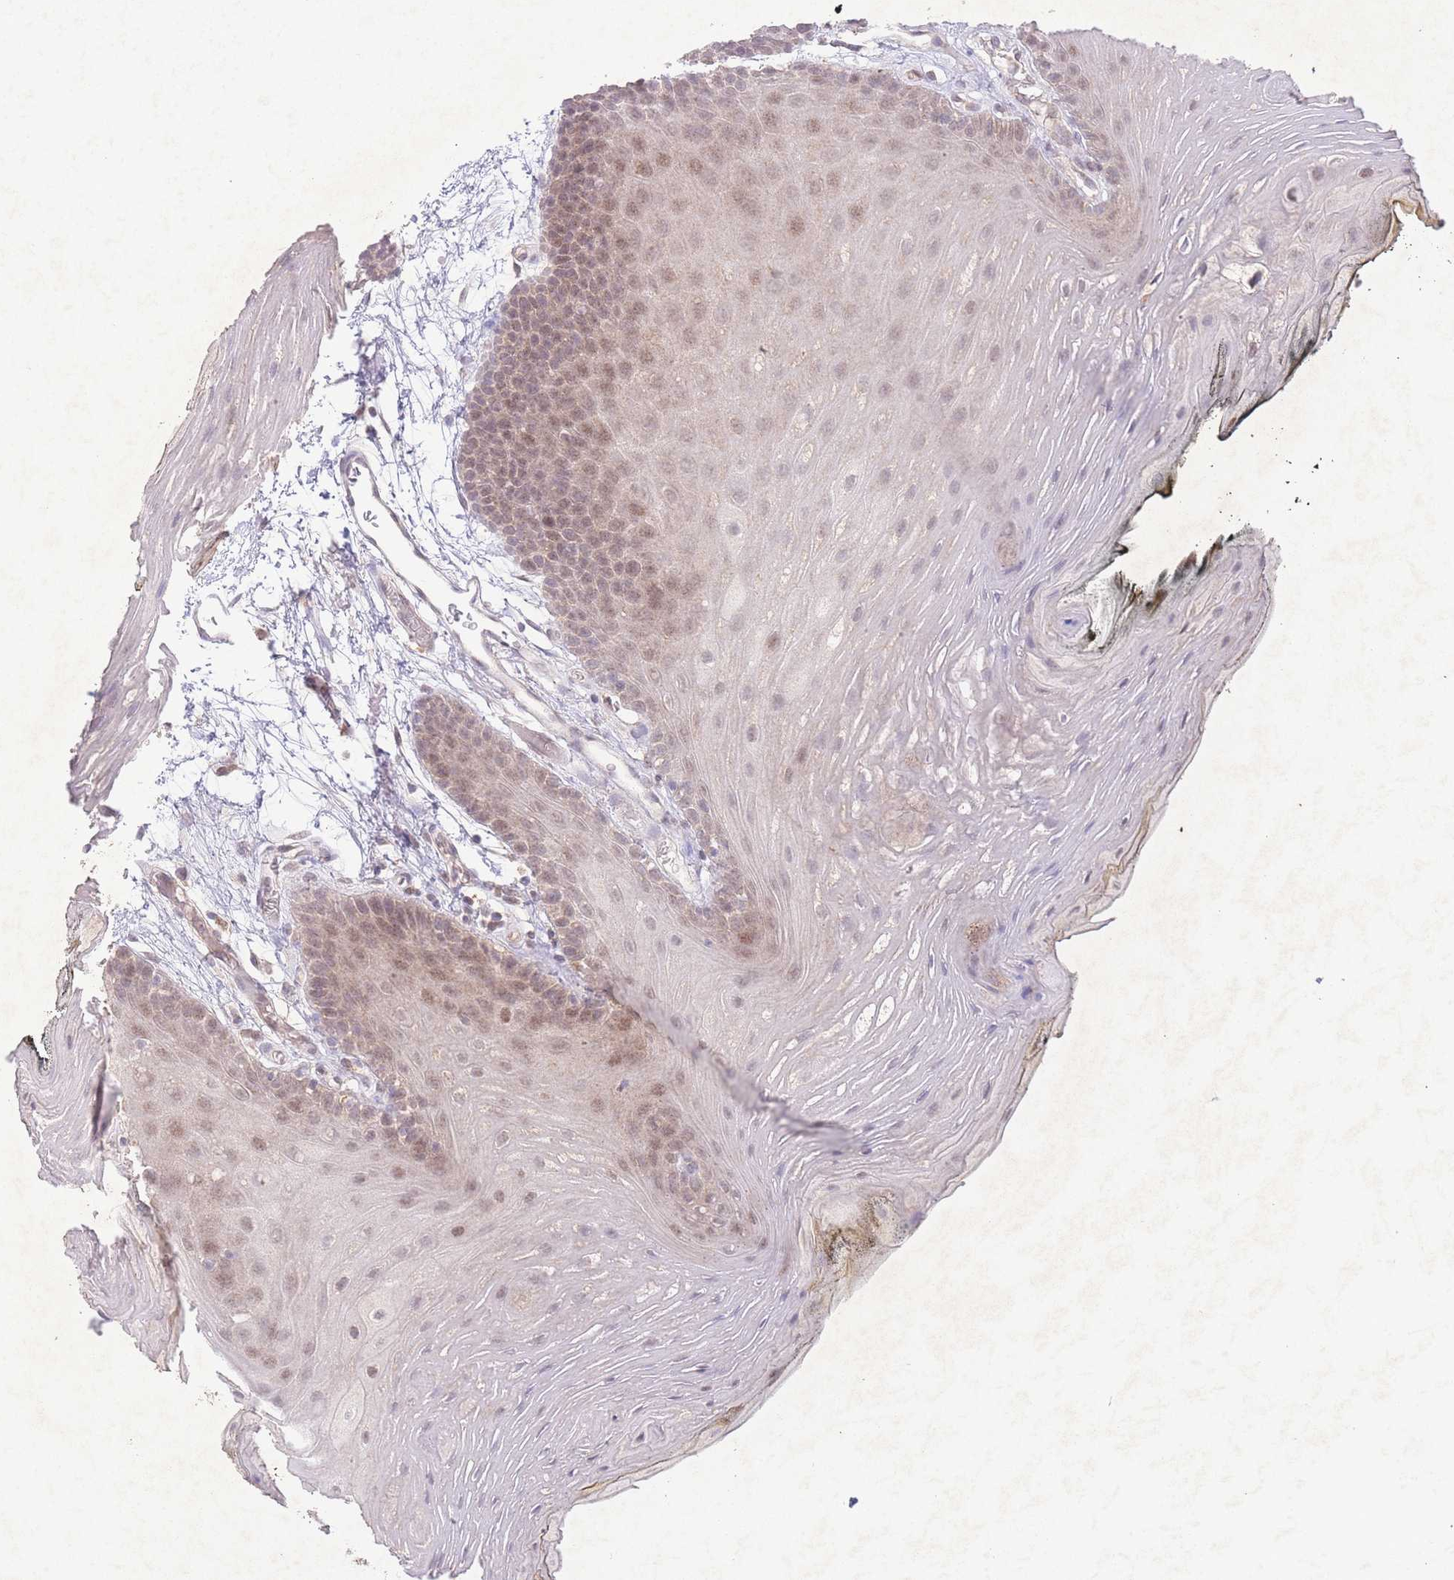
{"staining": {"intensity": "weak", "quantity": "25%-75%", "location": "nuclear"}, "tissue": "oral mucosa", "cell_type": "Squamous epithelial cells", "image_type": "normal", "snomed": [{"axis": "morphology", "description": "Normal tissue, NOS"}, {"axis": "topography", "description": "Oral tissue"}, {"axis": "topography", "description": "Tounge, NOS"}], "caption": "High-power microscopy captured an immunohistochemistry photomicrograph of benign oral mucosa, revealing weak nuclear positivity in approximately 25%-75% of squamous epithelial cells.", "gene": "RNF144B", "patient": {"sex": "female", "age": 81}}